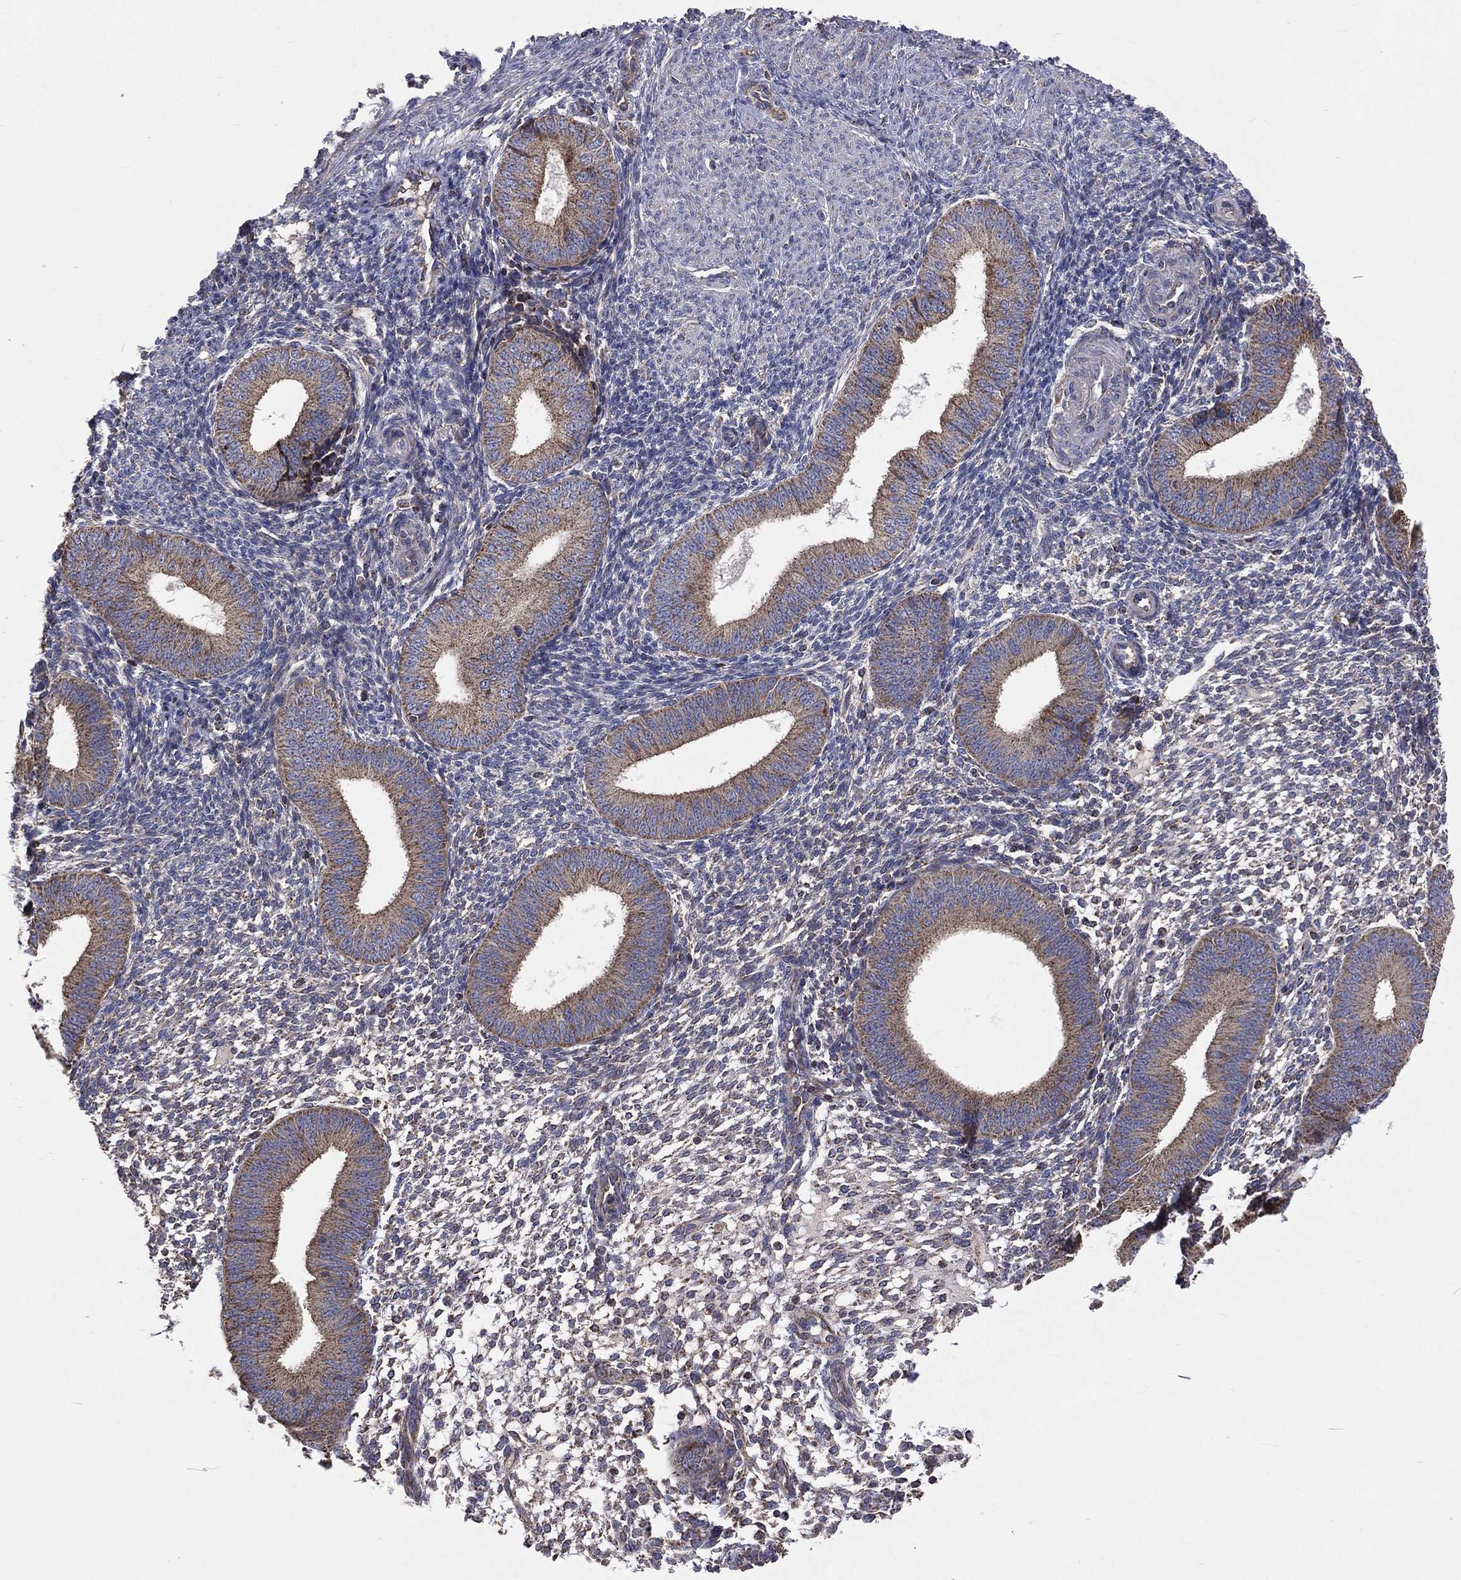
{"staining": {"intensity": "negative", "quantity": "none", "location": "none"}, "tissue": "endometrium", "cell_type": "Cells in endometrial stroma", "image_type": "normal", "snomed": [{"axis": "morphology", "description": "Normal tissue, NOS"}, {"axis": "topography", "description": "Endometrium"}], "caption": "Image shows no protein staining in cells in endometrial stroma of benign endometrium.", "gene": "GPD1", "patient": {"sex": "female", "age": 39}}